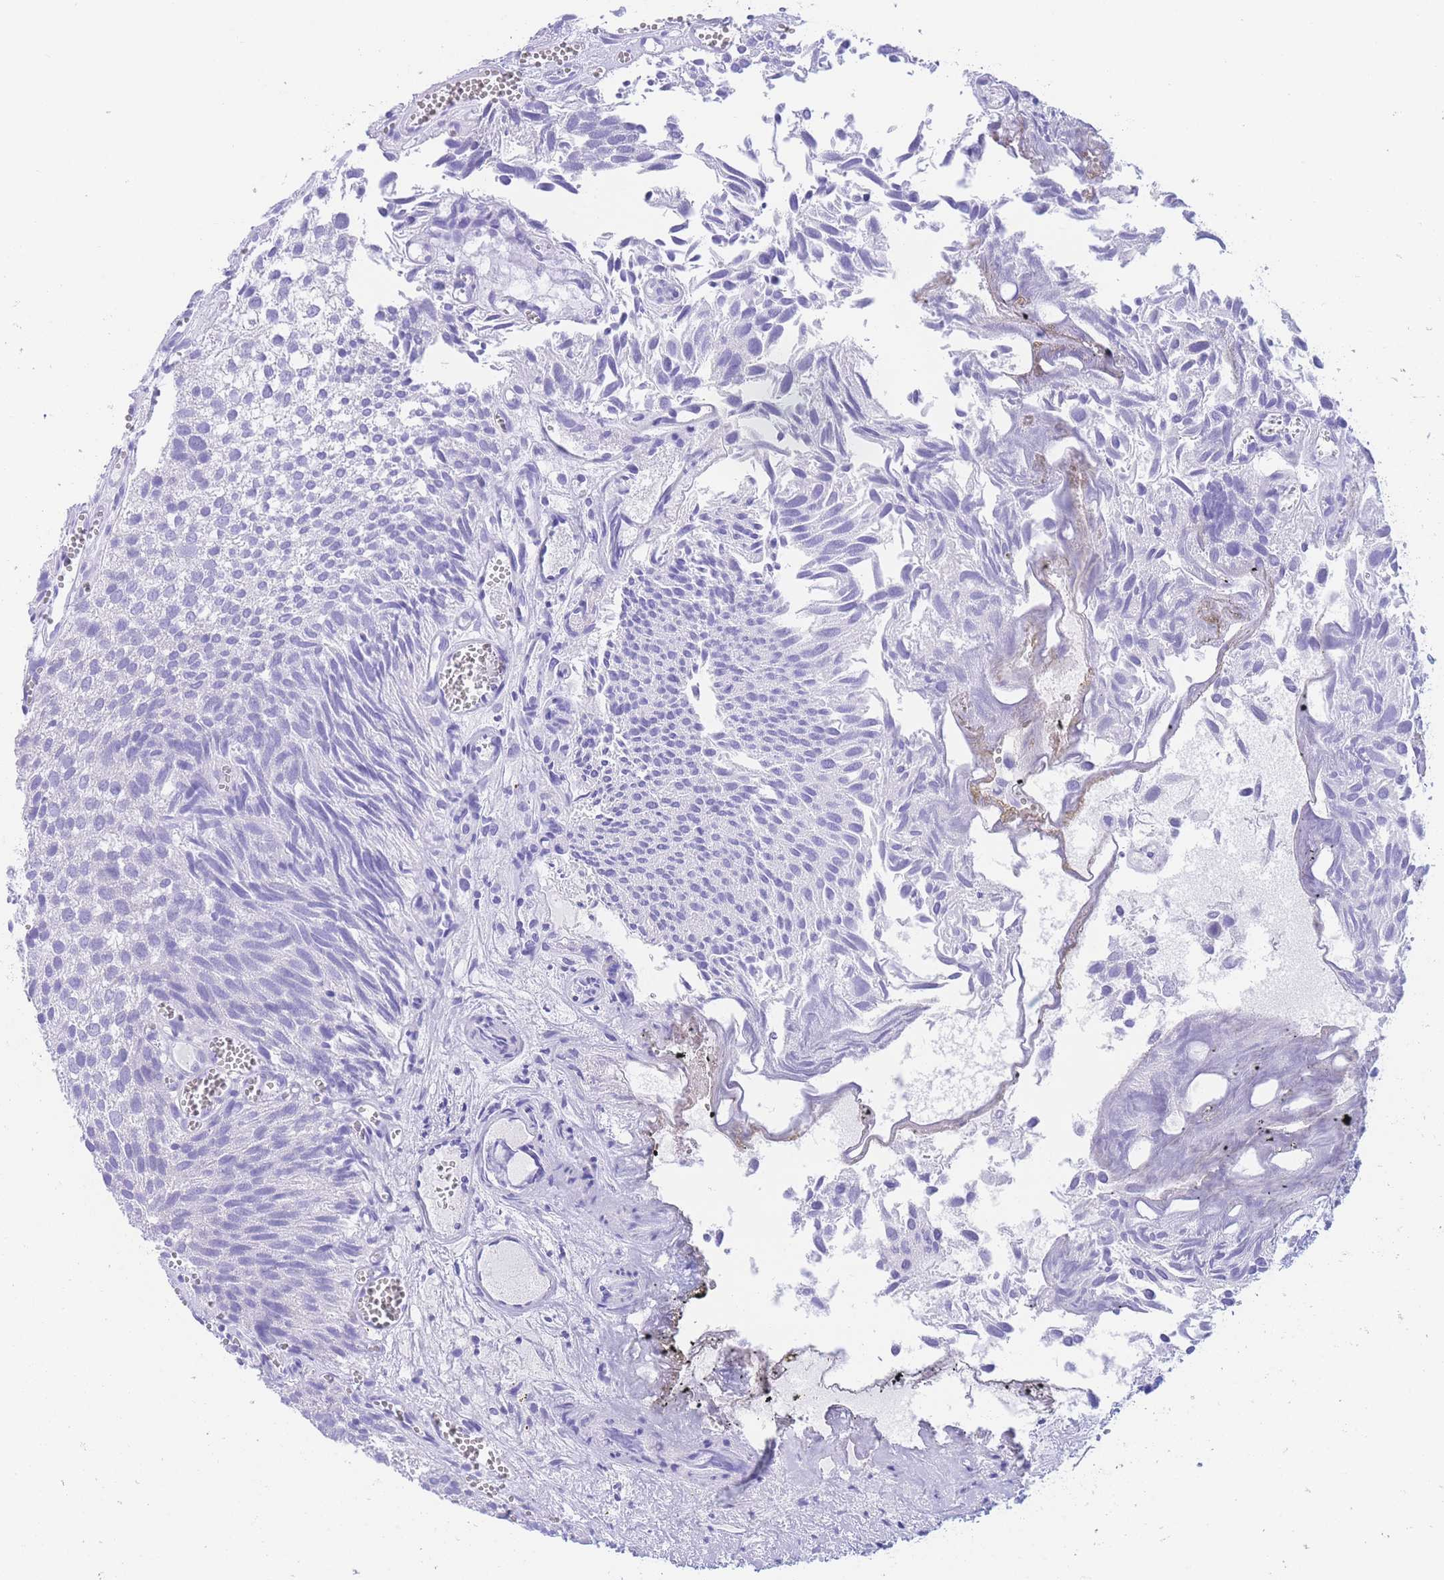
{"staining": {"intensity": "negative", "quantity": "none", "location": "none"}, "tissue": "urothelial cancer", "cell_type": "Tumor cells", "image_type": "cancer", "snomed": [{"axis": "morphology", "description": "Urothelial carcinoma, Low grade"}, {"axis": "topography", "description": "Urinary bladder"}], "caption": "Urothelial carcinoma (low-grade) was stained to show a protein in brown. There is no significant positivity in tumor cells.", "gene": "SLCO1B3", "patient": {"sex": "male", "age": 88}}